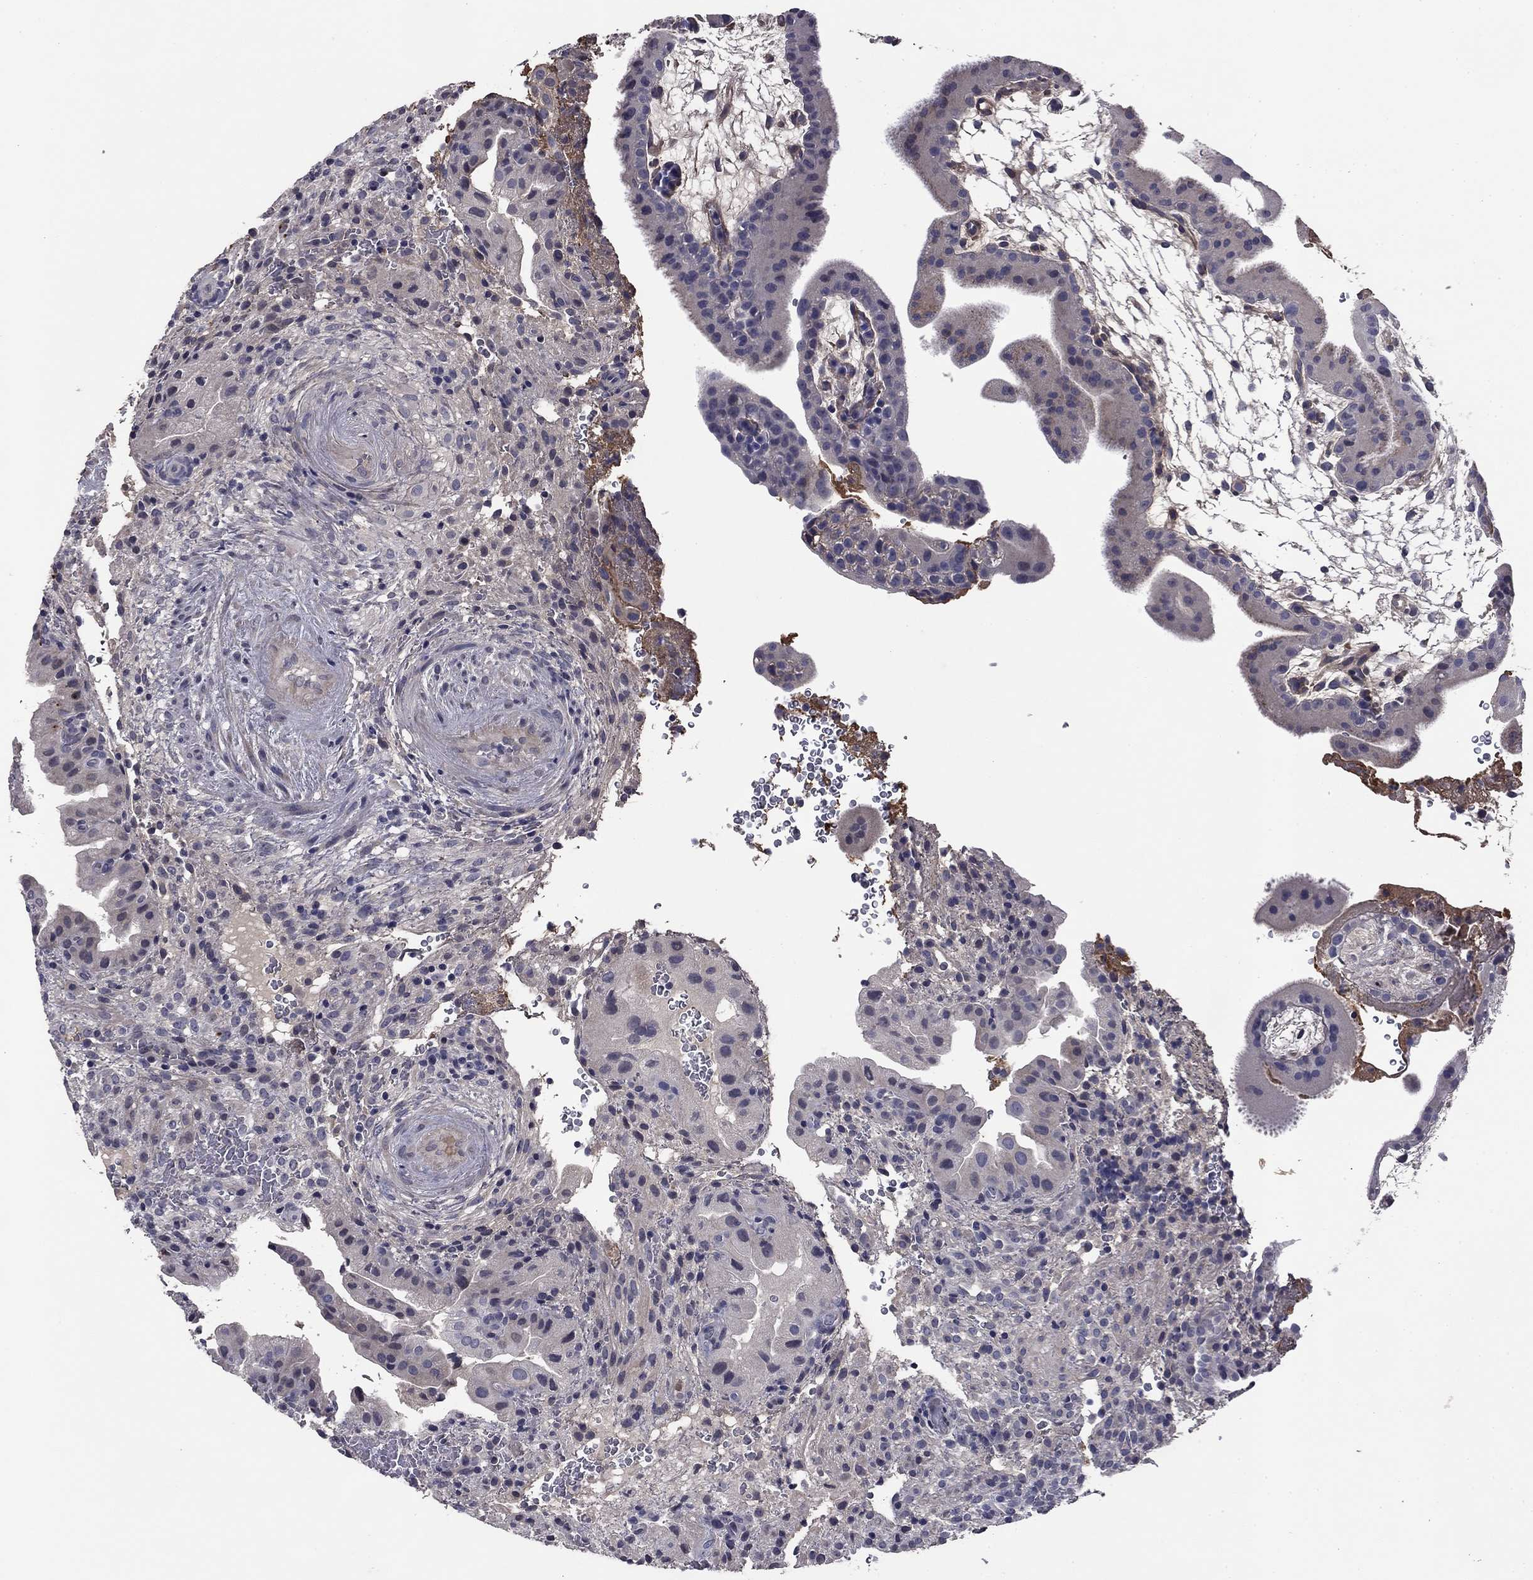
{"staining": {"intensity": "negative", "quantity": "none", "location": "none"}, "tissue": "placenta", "cell_type": "Decidual cells", "image_type": "normal", "snomed": [{"axis": "morphology", "description": "Normal tissue, NOS"}, {"axis": "topography", "description": "Placenta"}], "caption": "Decidual cells are negative for protein expression in normal human placenta. (Stains: DAB (3,3'-diaminobenzidine) immunohistochemistry (IHC) with hematoxylin counter stain, Microscopy: brightfield microscopy at high magnification).", "gene": "COL2A1", "patient": {"sex": "female", "age": 19}}